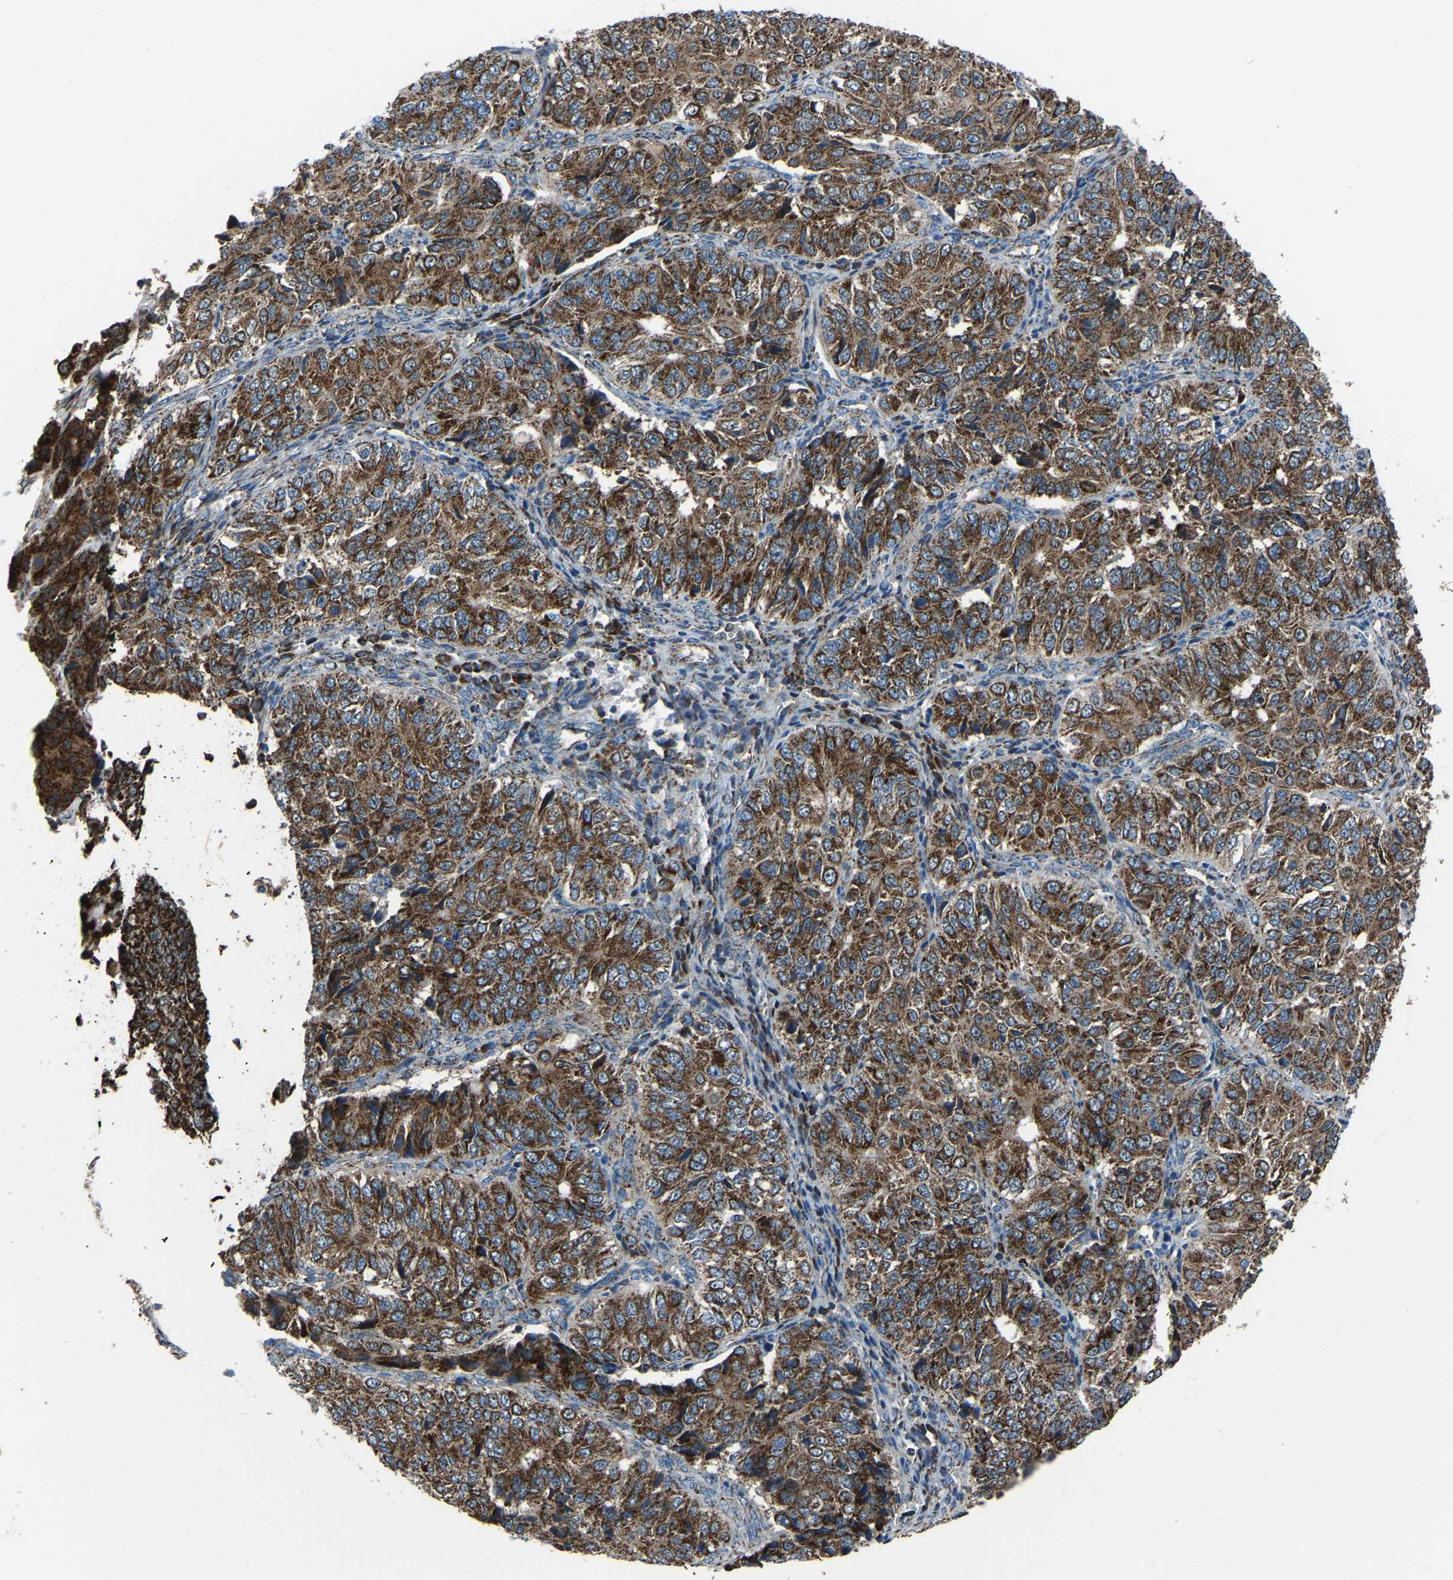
{"staining": {"intensity": "moderate", "quantity": ">75%", "location": "cytoplasmic/membranous"}, "tissue": "ovarian cancer", "cell_type": "Tumor cells", "image_type": "cancer", "snomed": [{"axis": "morphology", "description": "Carcinoma, endometroid"}, {"axis": "topography", "description": "Ovary"}], "caption": "A micrograph of human ovarian endometroid carcinoma stained for a protein demonstrates moderate cytoplasmic/membranous brown staining in tumor cells.", "gene": "AKR1A1", "patient": {"sex": "female", "age": 51}}